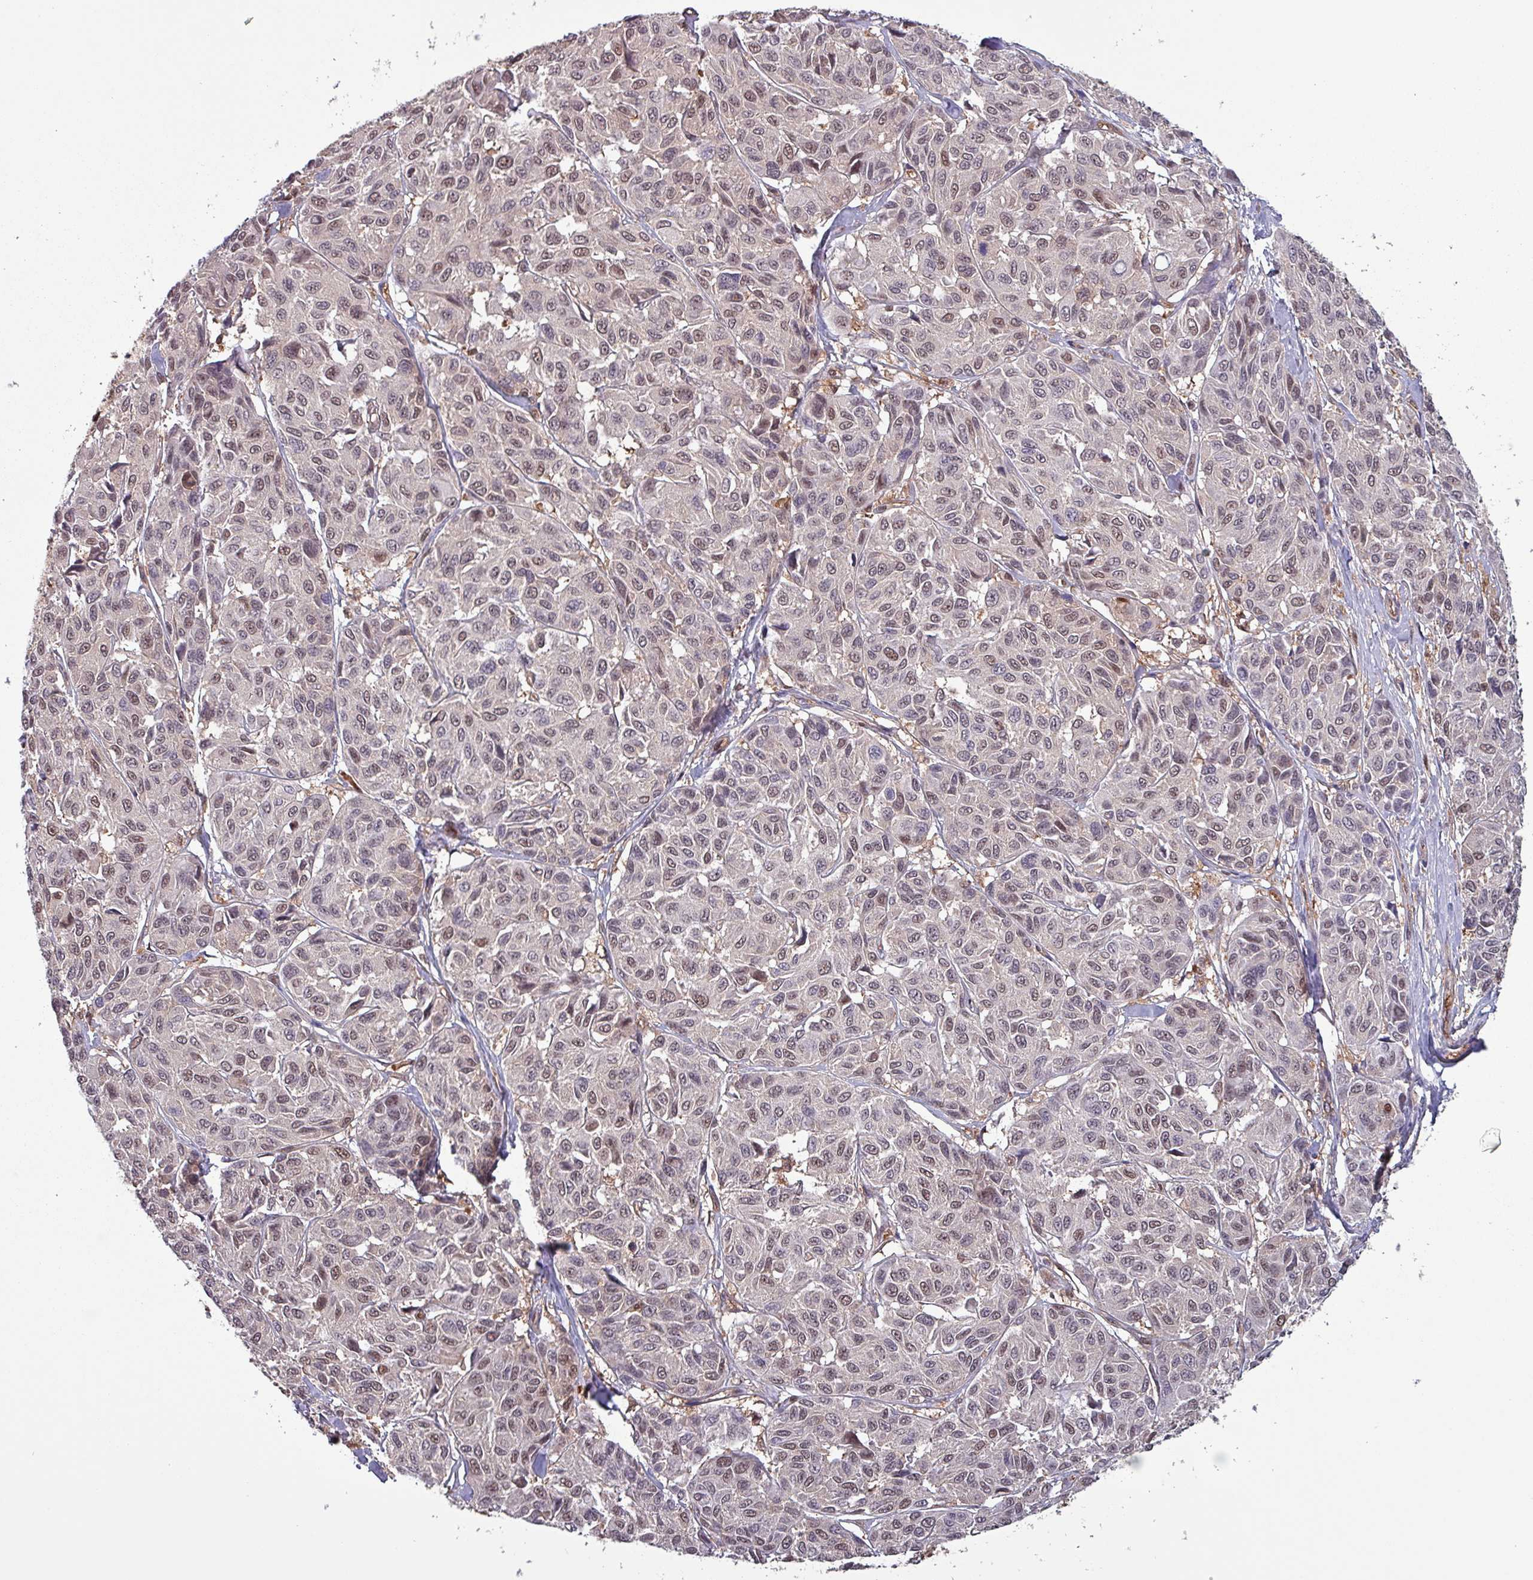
{"staining": {"intensity": "weak", "quantity": ">75%", "location": "cytoplasmic/membranous,nuclear"}, "tissue": "melanoma", "cell_type": "Tumor cells", "image_type": "cancer", "snomed": [{"axis": "morphology", "description": "Malignant melanoma, NOS"}, {"axis": "topography", "description": "Skin"}], "caption": "DAB immunohistochemical staining of human melanoma reveals weak cytoplasmic/membranous and nuclear protein positivity in approximately >75% of tumor cells.", "gene": "PSMB8", "patient": {"sex": "female", "age": 66}}